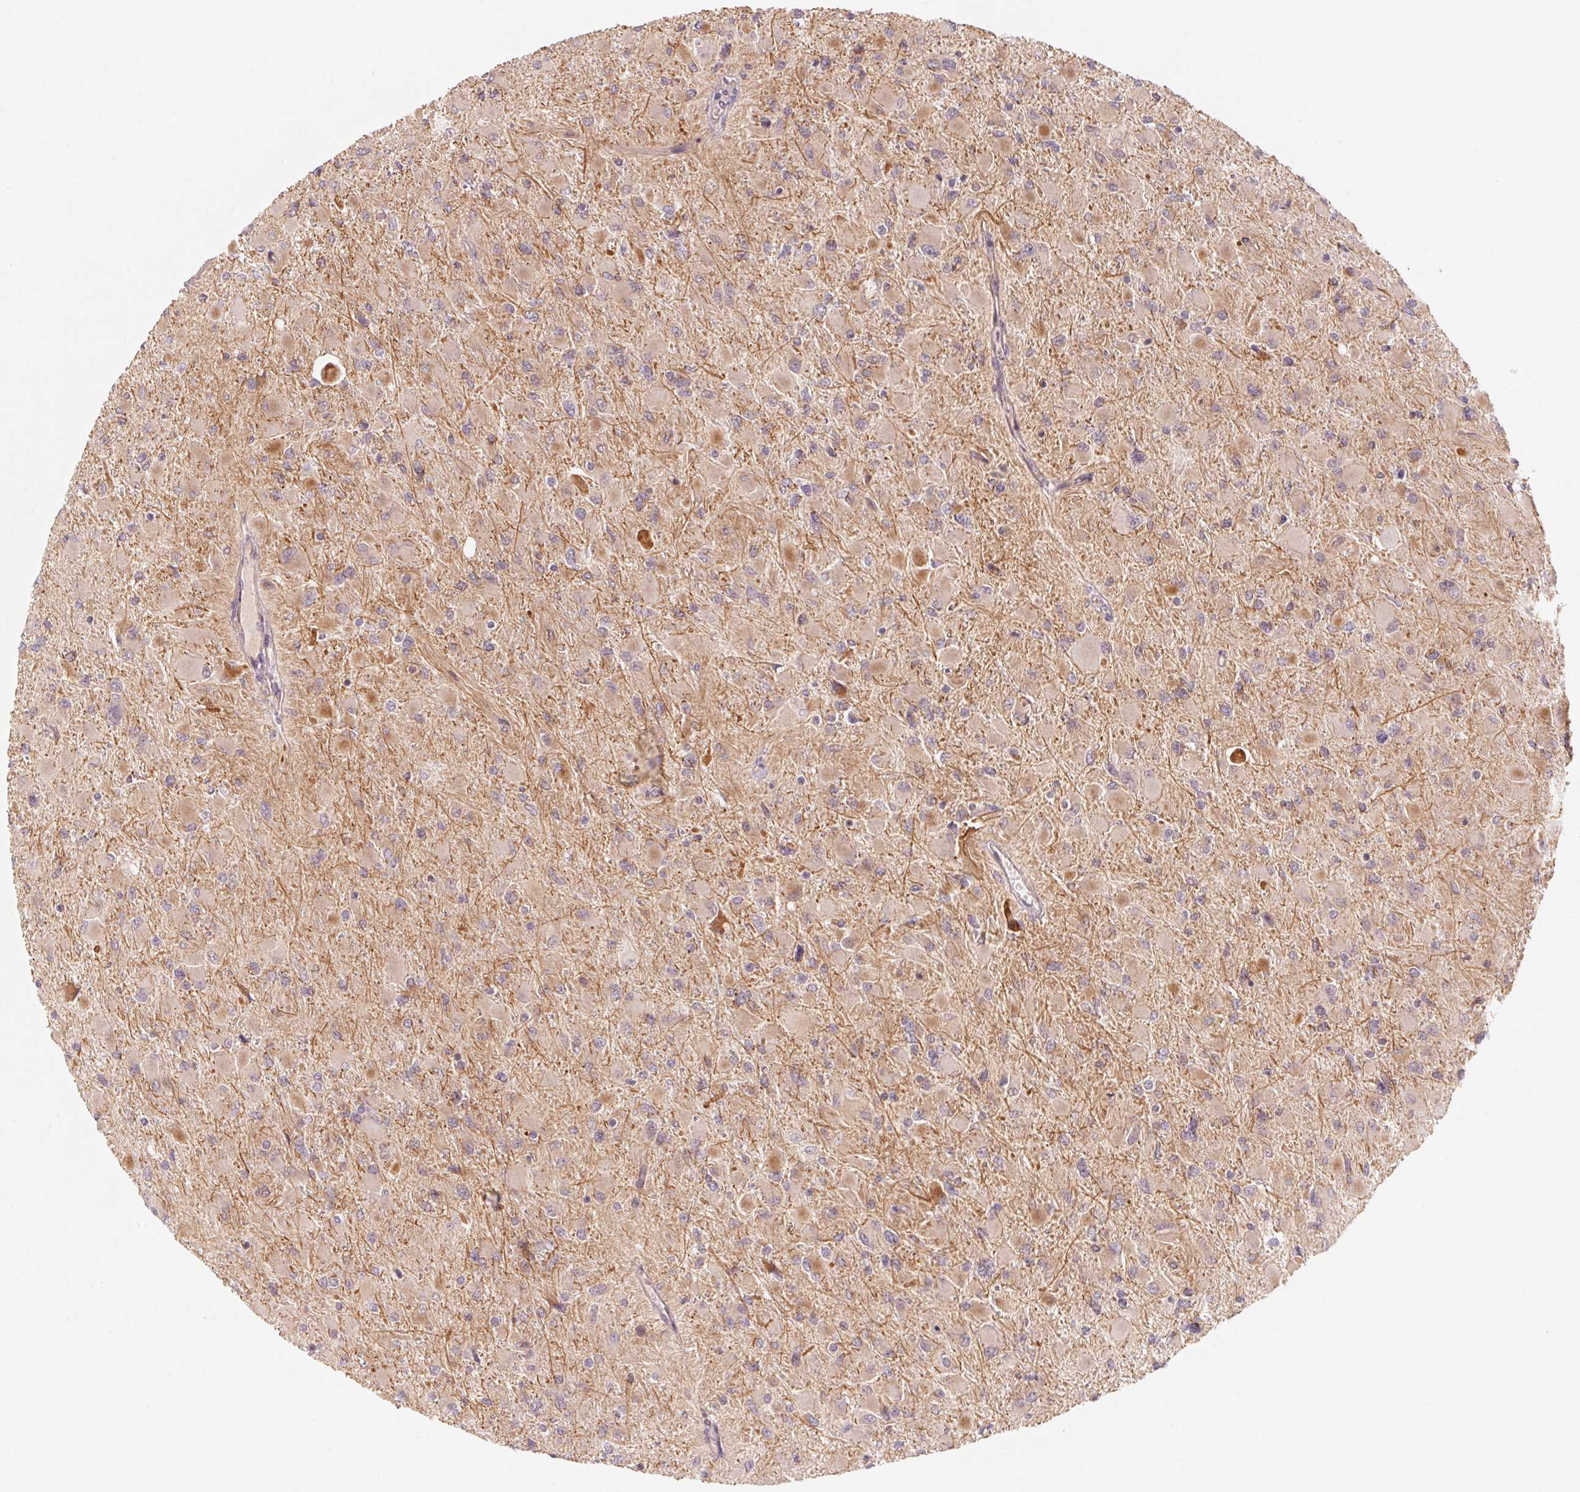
{"staining": {"intensity": "weak", "quantity": "<25%", "location": "cytoplasmic/membranous"}, "tissue": "glioma", "cell_type": "Tumor cells", "image_type": "cancer", "snomed": [{"axis": "morphology", "description": "Glioma, malignant, High grade"}, {"axis": "topography", "description": "Cerebral cortex"}], "caption": "Human malignant high-grade glioma stained for a protein using immunohistochemistry exhibits no staining in tumor cells.", "gene": "CCDC112", "patient": {"sex": "female", "age": 36}}